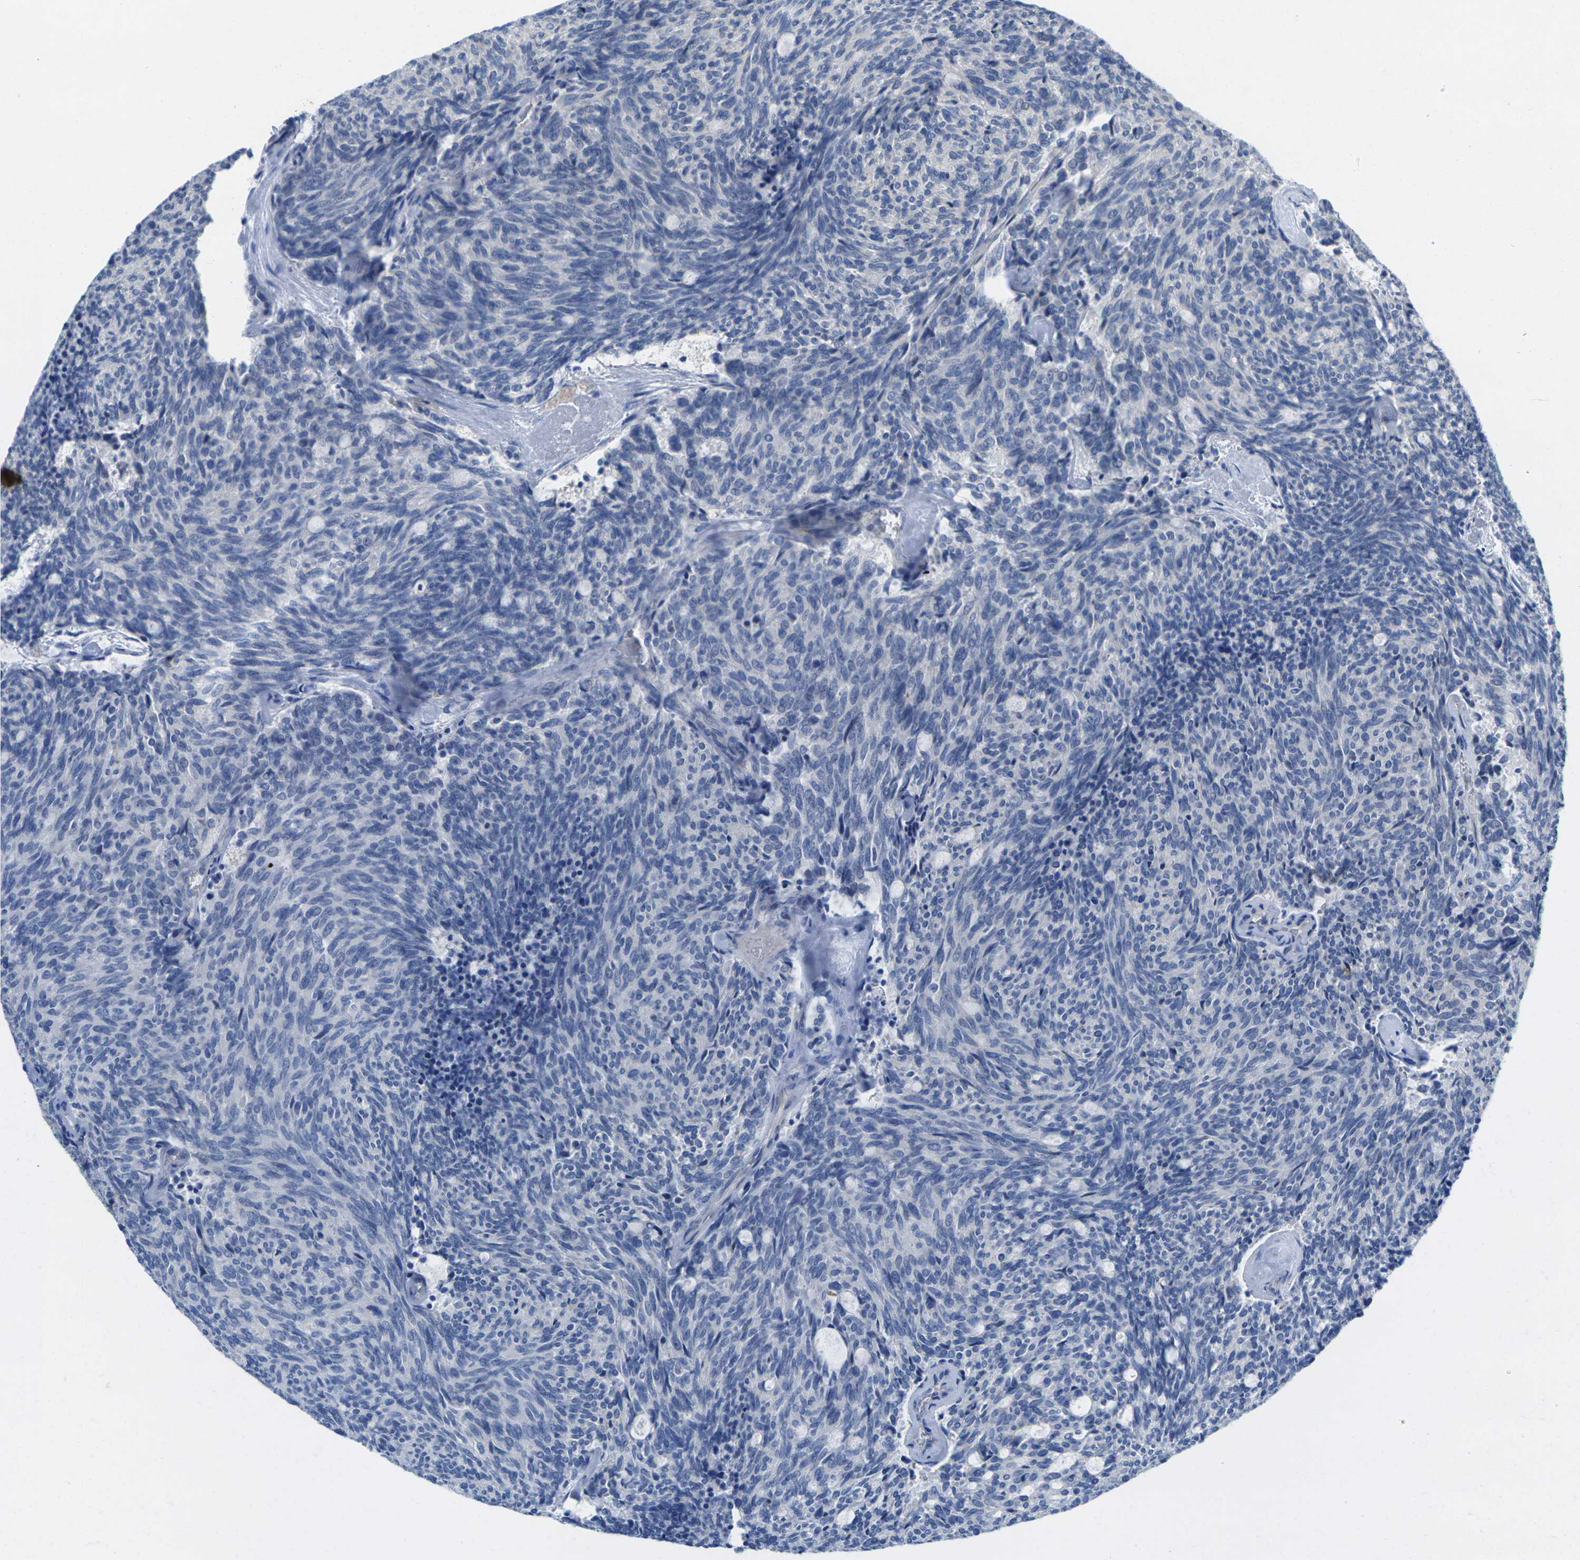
{"staining": {"intensity": "negative", "quantity": "none", "location": "none"}, "tissue": "carcinoid", "cell_type": "Tumor cells", "image_type": "cancer", "snomed": [{"axis": "morphology", "description": "Carcinoid, malignant, NOS"}, {"axis": "topography", "description": "Pancreas"}], "caption": "Immunohistochemical staining of malignant carcinoid shows no significant expression in tumor cells.", "gene": "TNNI3", "patient": {"sex": "female", "age": 54}}